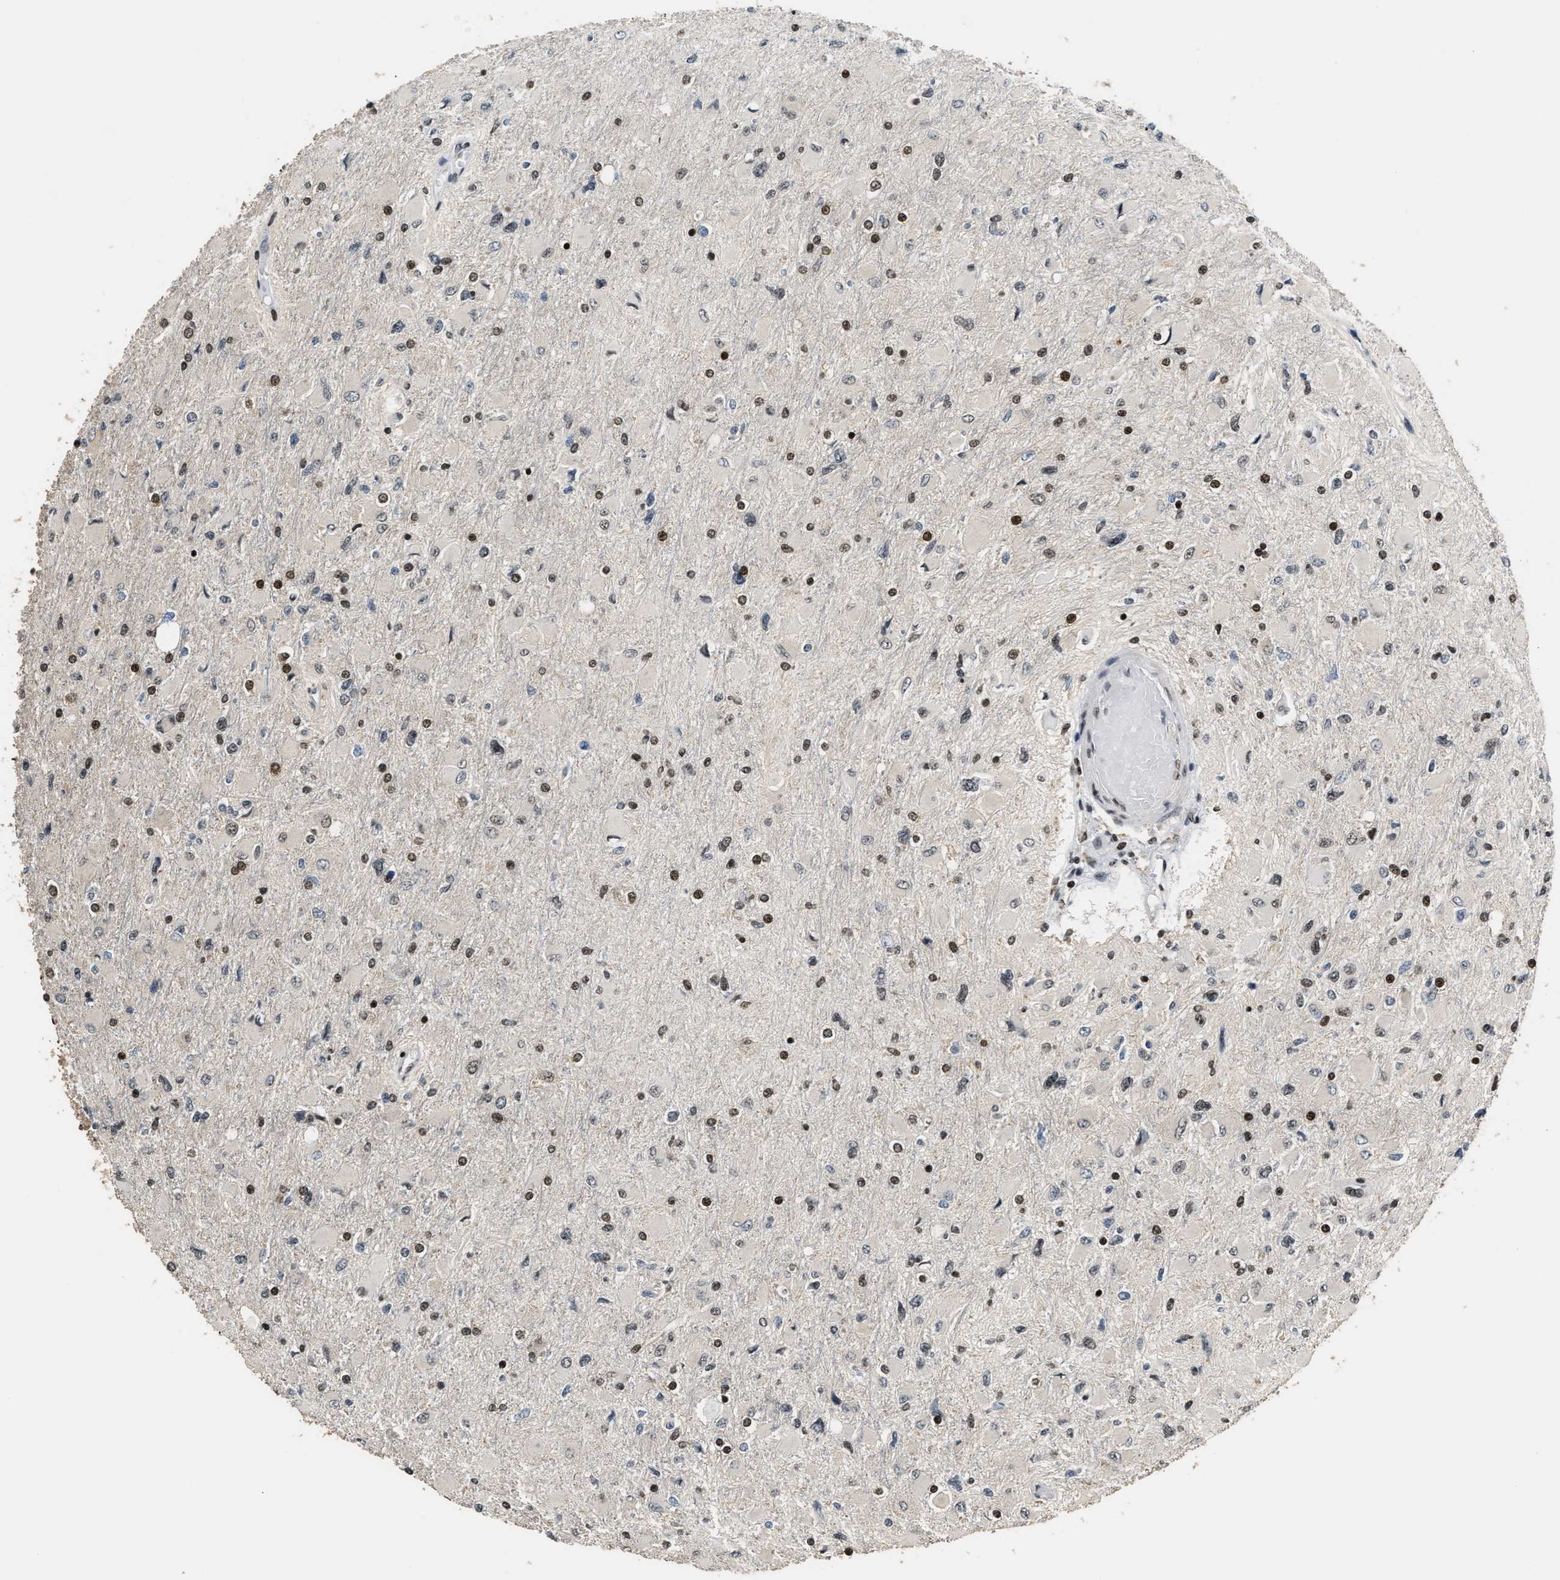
{"staining": {"intensity": "moderate", "quantity": "25%-75%", "location": "nuclear"}, "tissue": "glioma", "cell_type": "Tumor cells", "image_type": "cancer", "snomed": [{"axis": "morphology", "description": "Glioma, malignant, High grade"}, {"axis": "topography", "description": "Cerebral cortex"}], "caption": "A medium amount of moderate nuclear positivity is identified in approximately 25%-75% of tumor cells in glioma tissue.", "gene": "RAD21", "patient": {"sex": "female", "age": 36}}